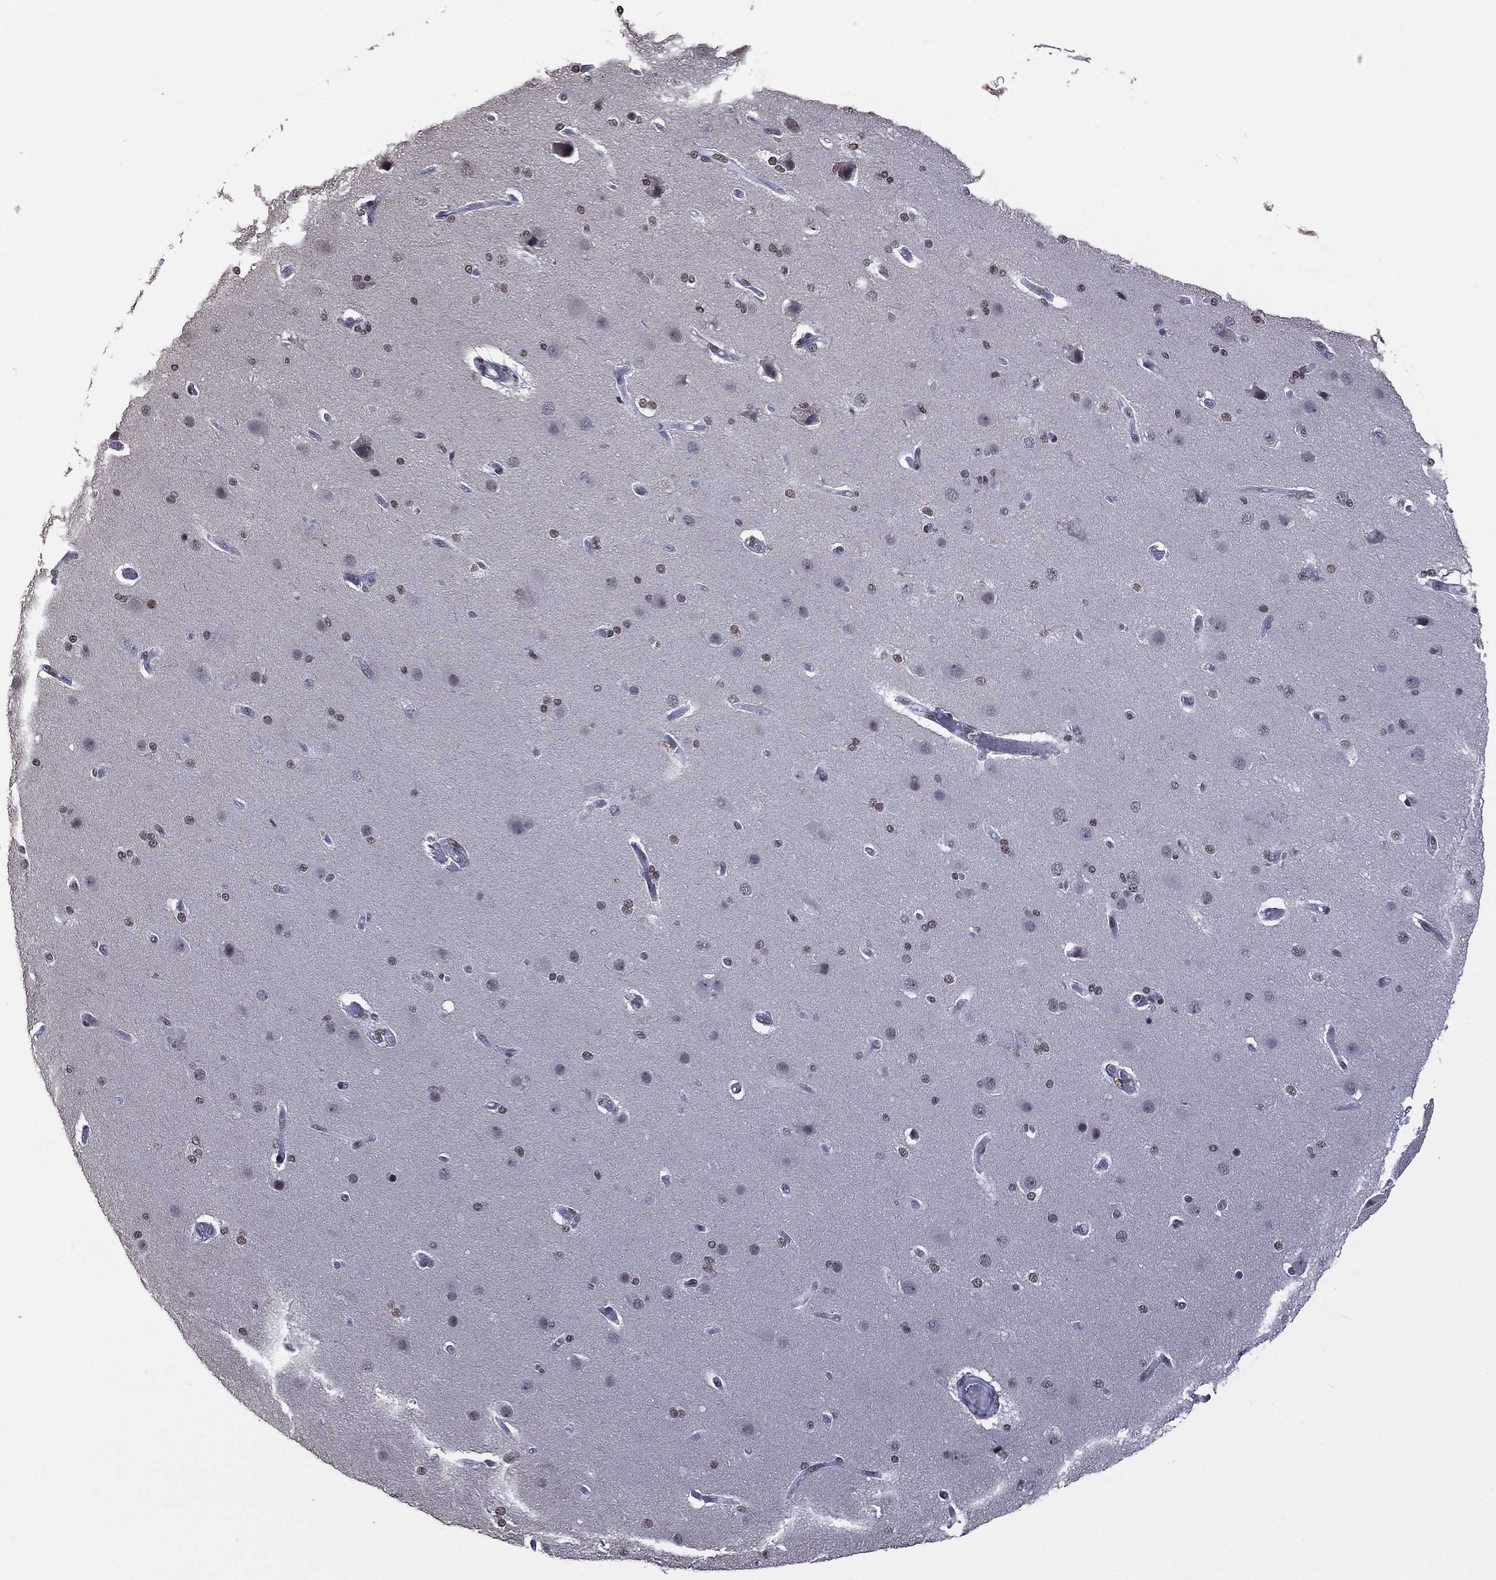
{"staining": {"intensity": "negative", "quantity": "none", "location": "none"}, "tissue": "cerebral cortex", "cell_type": "Endothelial cells", "image_type": "normal", "snomed": [{"axis": "morphology", "description": "Normal tissue, NOS"}, {"axis": "morphology", "description": "Glioma, malignant, High grade"}, {"axis": "topography", "description": "Cerebral cortex"}], "caption": "This is a photomicrograph of immunohistochemistry staining of normal cerebral cortex, which shows no expression in endothelial cells.", "gene": "ZNF7", "patient": {"sex": "male", "age": 77}}